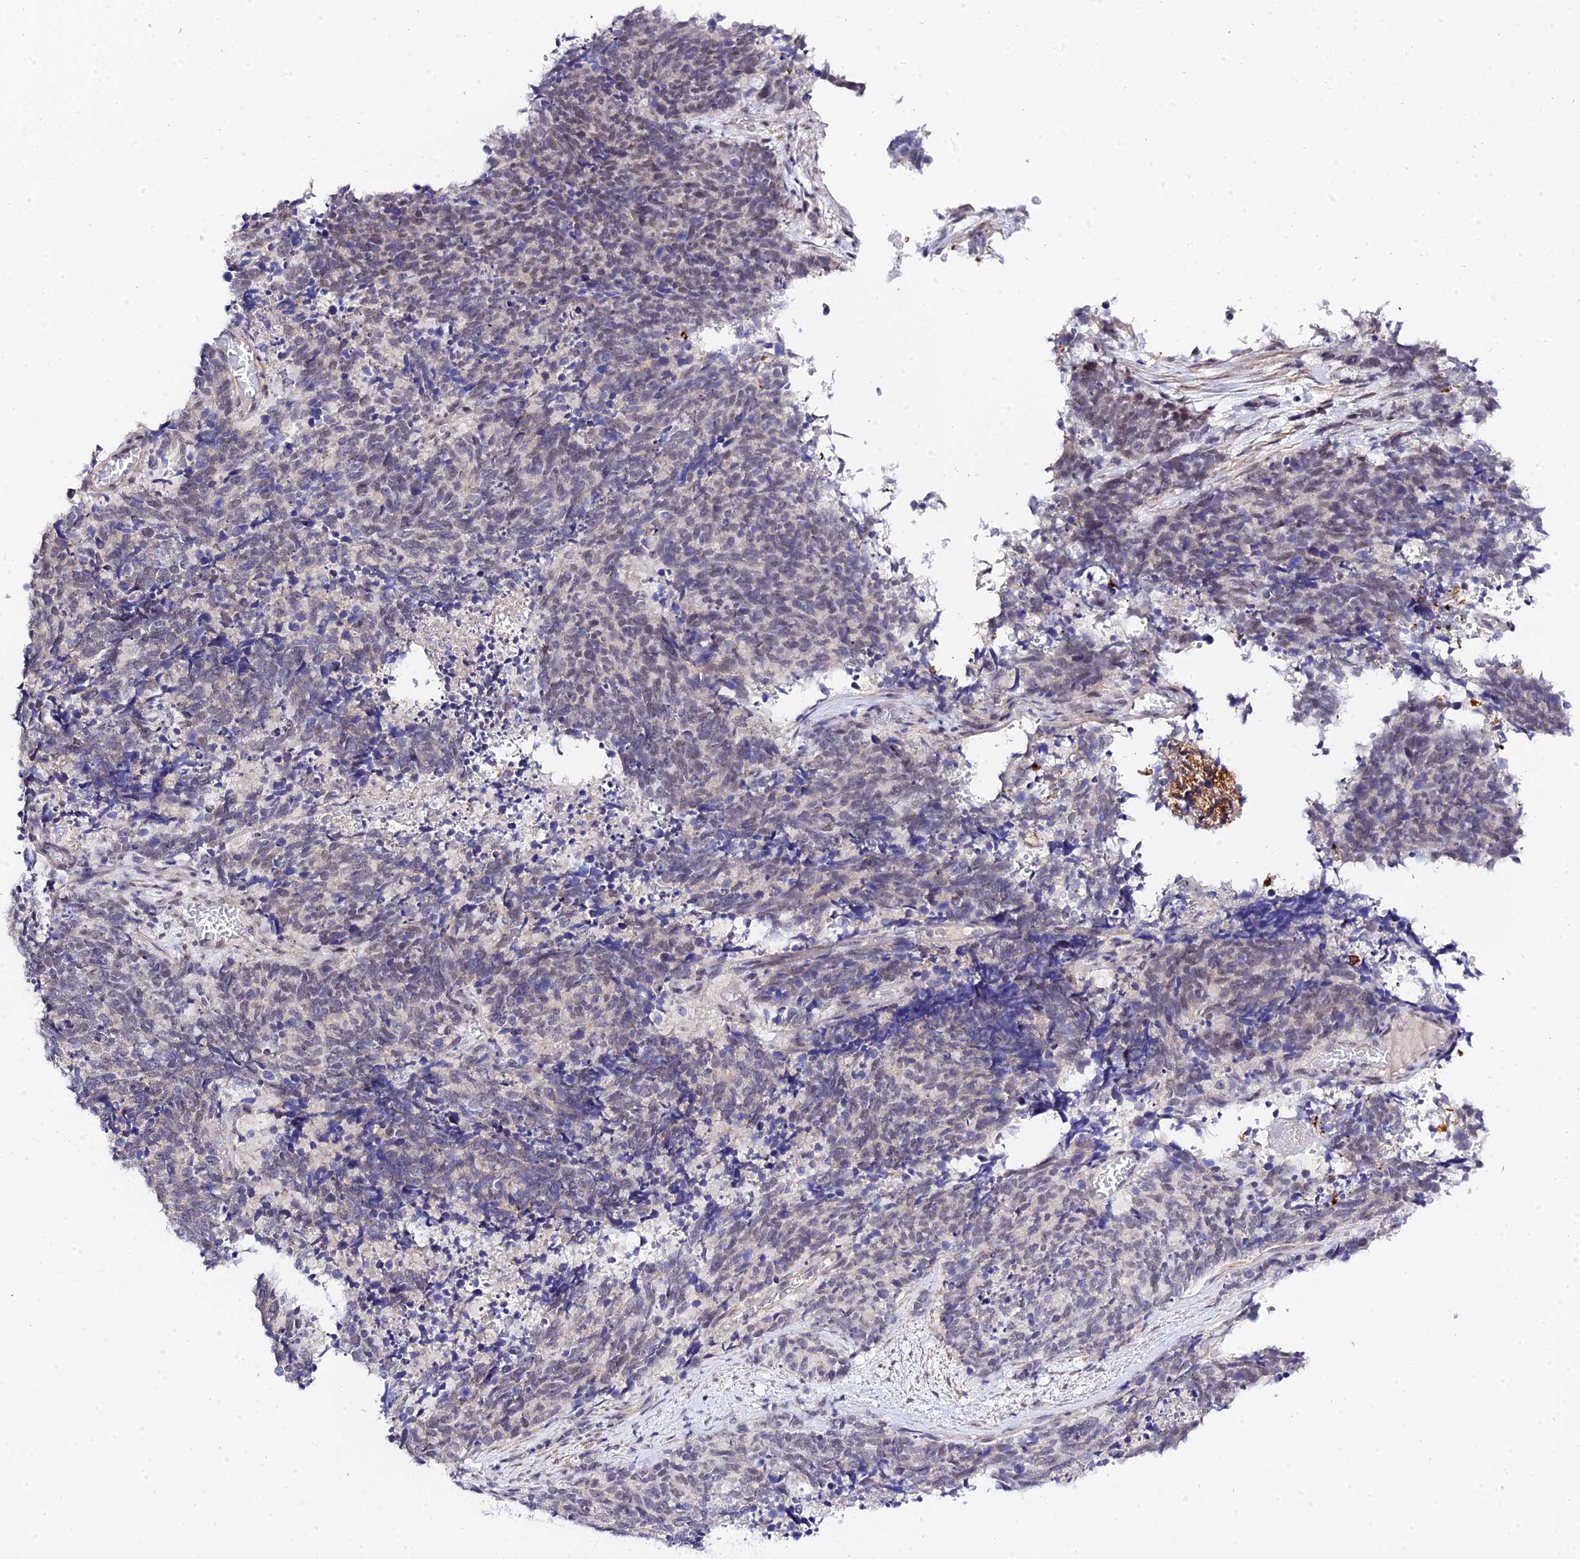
{"staining": {"intensity": "weak", "quantity": "<25%", "location": "nuclear"}, "tissue": "cervical cancer", "cell_type": "Tumor cells", "image_type": "cancer", "snomed": [{"axis": "morphology", "description": "Squamous cell carcinoma, NOS"}, {"axis": "topography", "description": "Cervix"}], "caption": "Cervical squamous cell carcinoma was stained to show a protein in brown. There is no significant staining in tumor cells. (DAB (3,3'-diaminobenzidine) immunohistochemistry (IHC) with hematoxylin counter stain).", "gene": "ZNF628", "patient": {"sex": "female", "age": 29}}